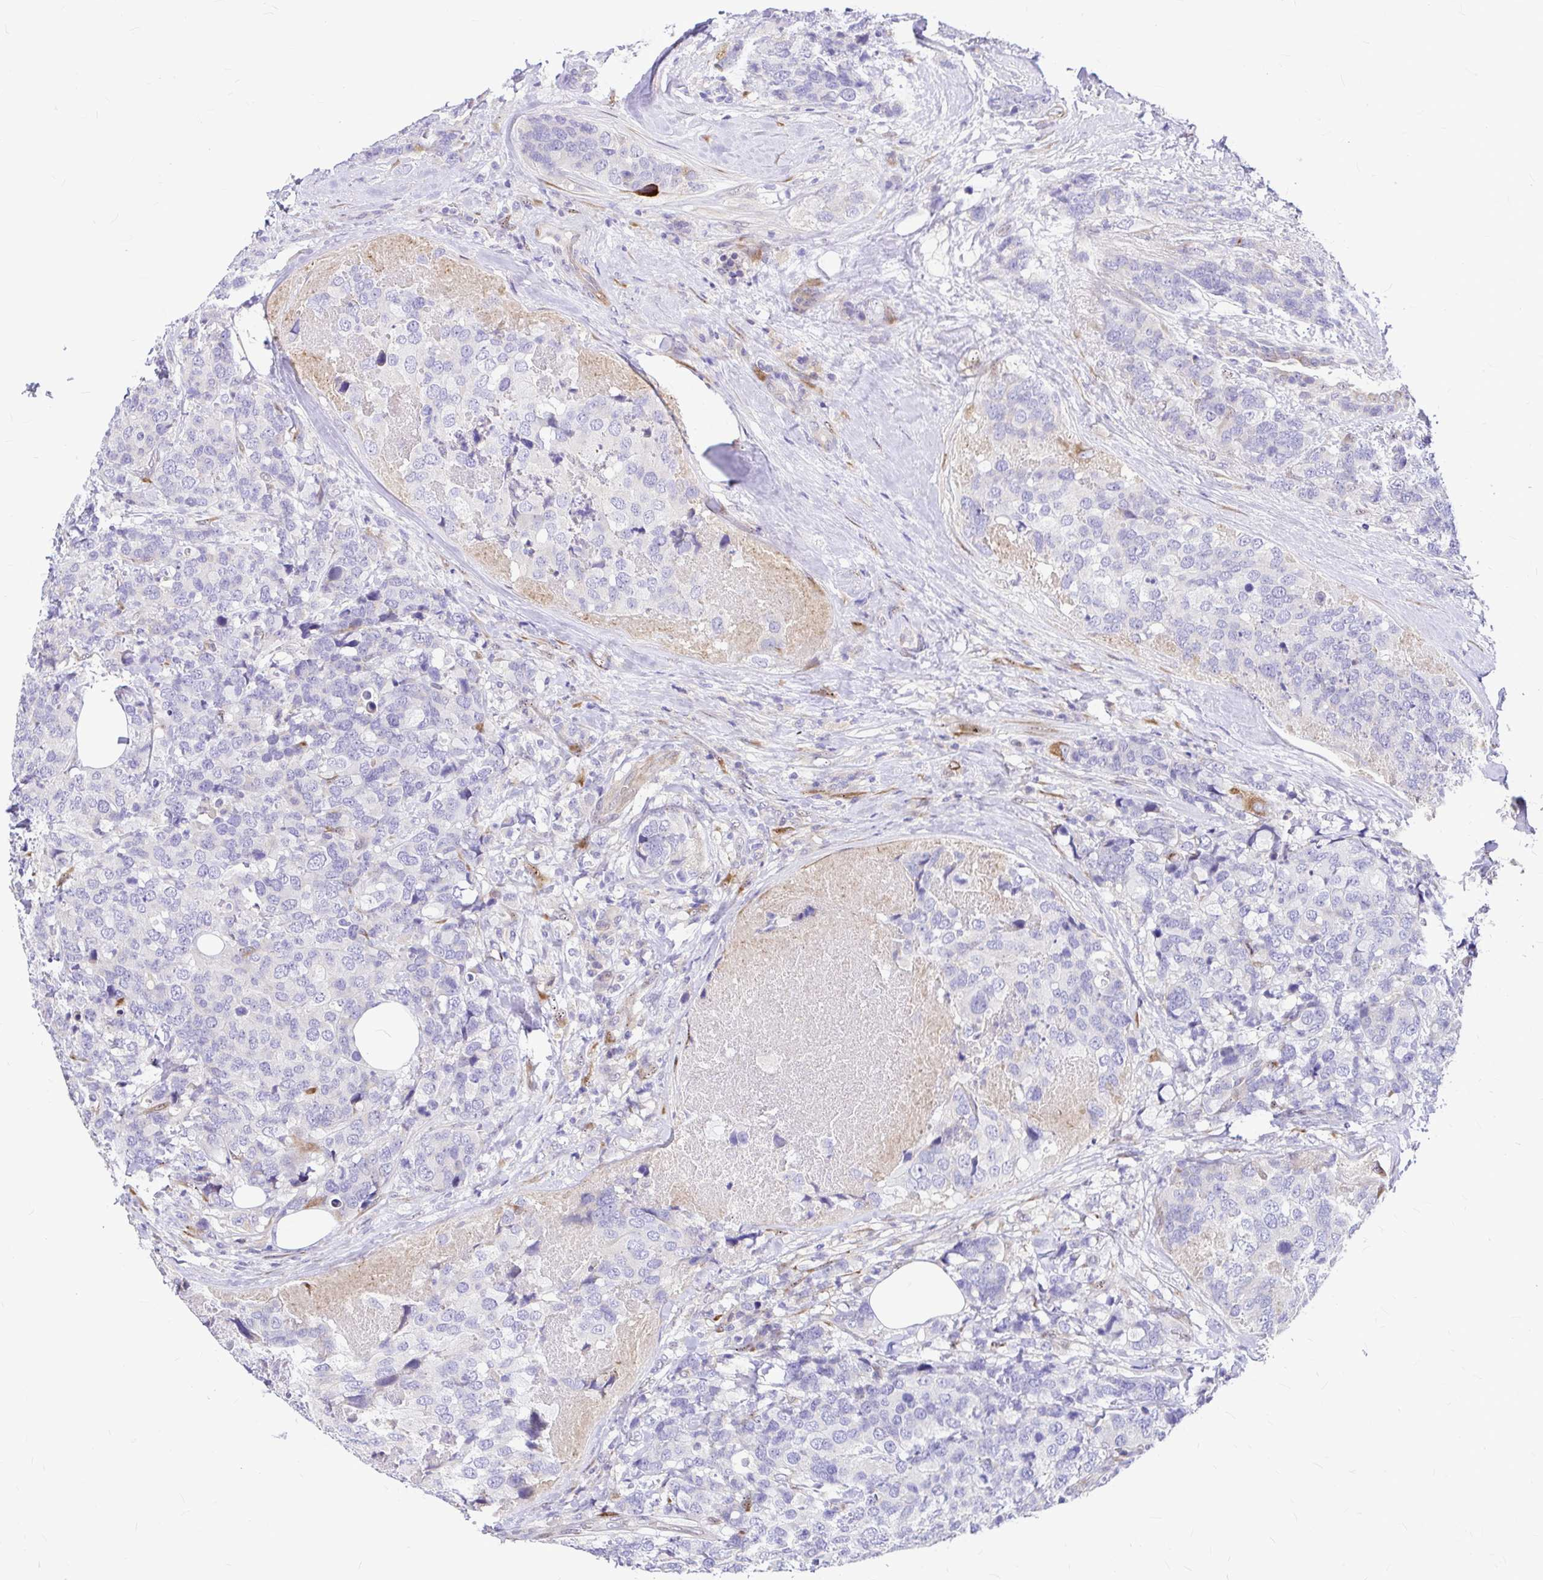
{"staining": {"intensity": "negative", "quantity": "none", "location": "none"}, "tissue": "breast cancer", "cell_type": "Tumor cells", "image_type": "cancer", "snomed": [{"axis": "morphology", "description": "Lobular carcinoma"}, {"axis": "topography", "description": "Breast"}], "caption": "Immunohistochemistry (IHC) histopathology image of human breast cancer (lobular carcinoma) stained for a protein (brown), which exhibits no staining in tumor cells.", "gene": "GABBR2", "patient": {"sex": "female", "age": 59}}